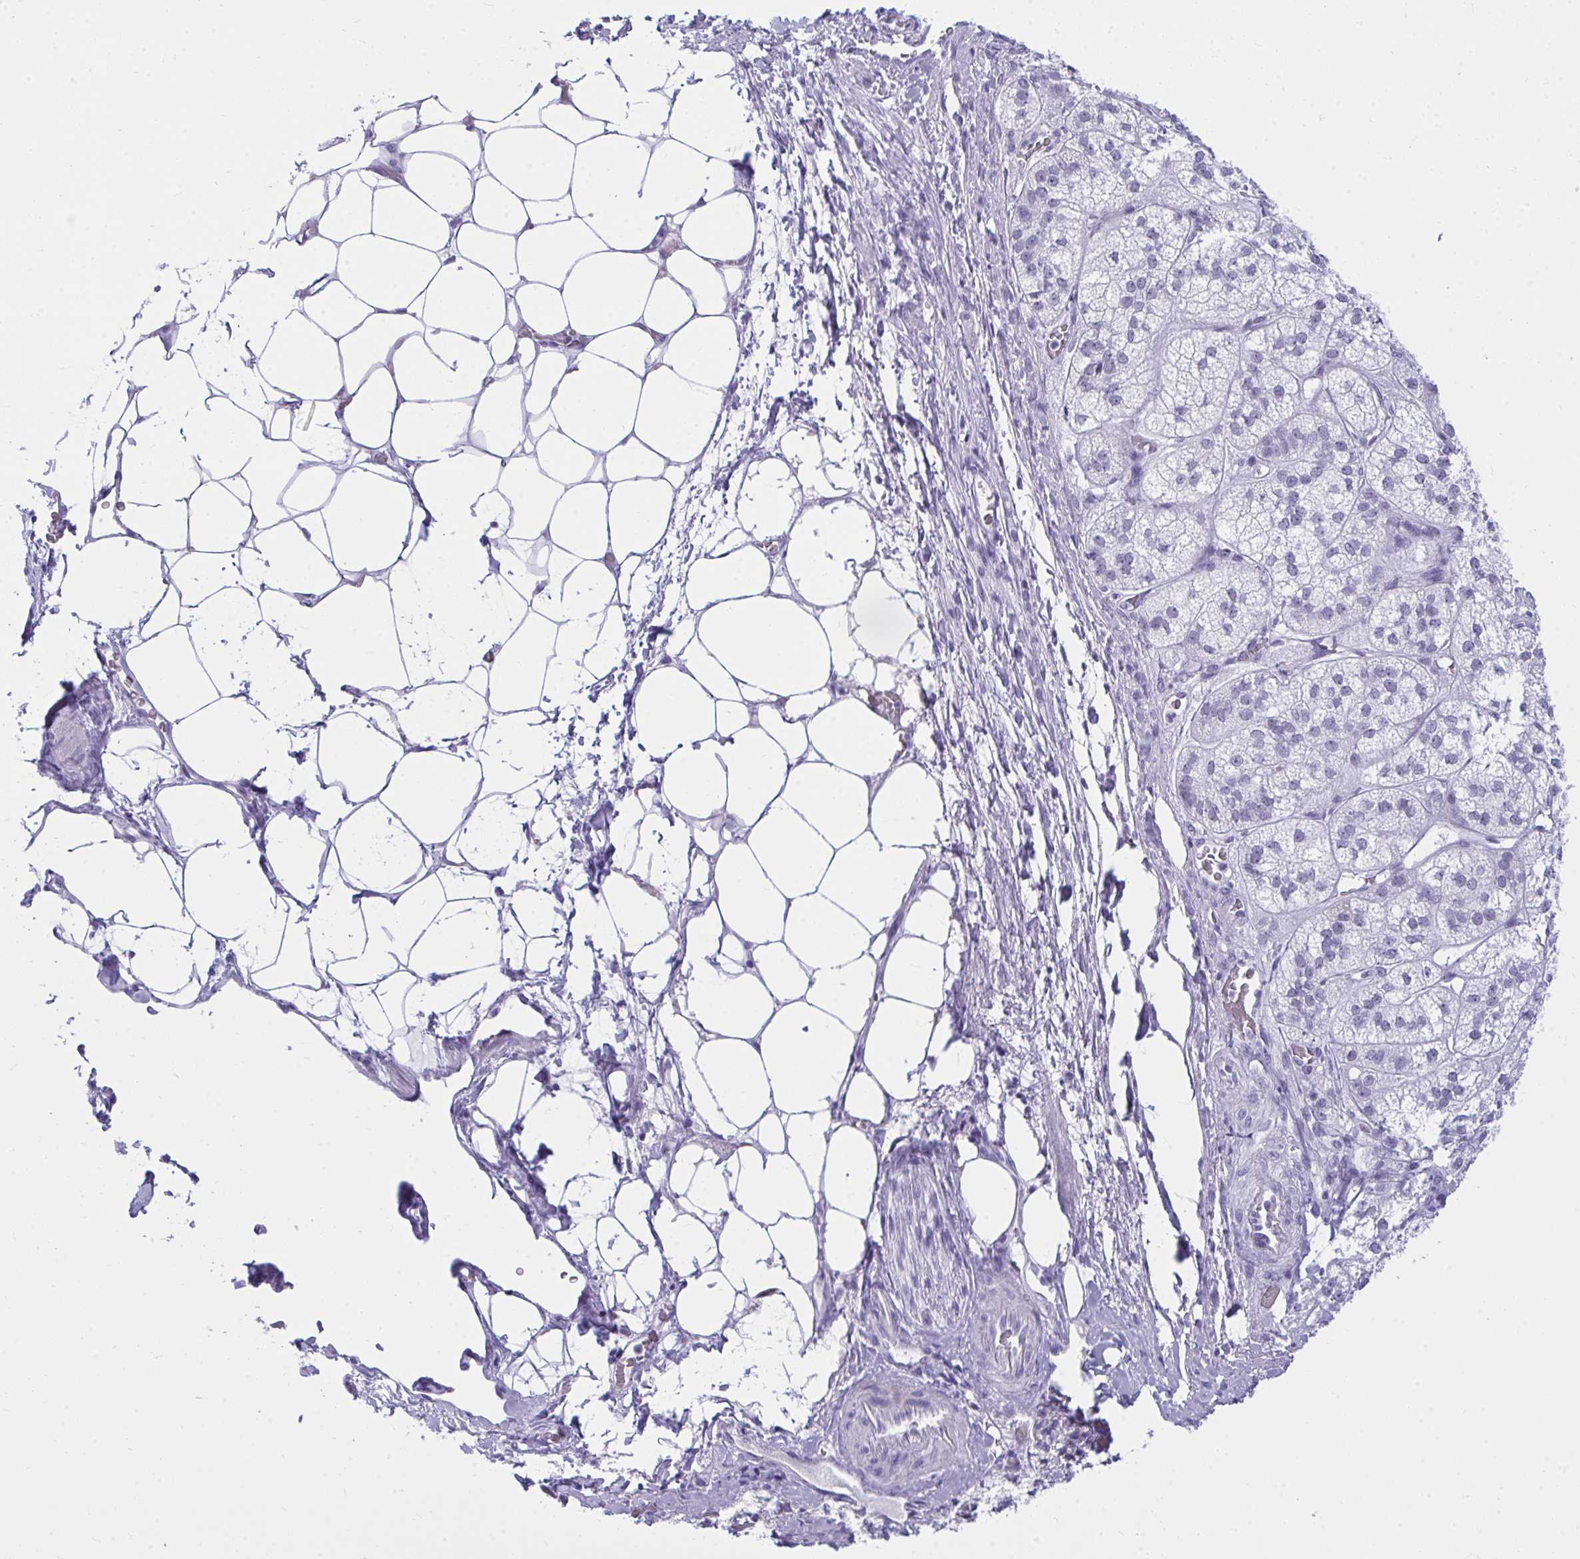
{"staining": {"intensity": "negative", "quantity": "none", "location": "none"}, "tissue": "adrenal gland", "cell_type": "Glandular cells", "image_type": "normal", "snomed": [{"axis": "morphology", "description": "Normal tissue, NOS"}, {"axis": "topography", "description": "Adrenal gland"}], "caption": "This is an immunohistochemistry (IHC) photomicrograph of unremarkable human adrenal gland. There is no expression in glandular cells.", "gene": "OR5F1", "patient": {"sex": "female", "age": 60}}